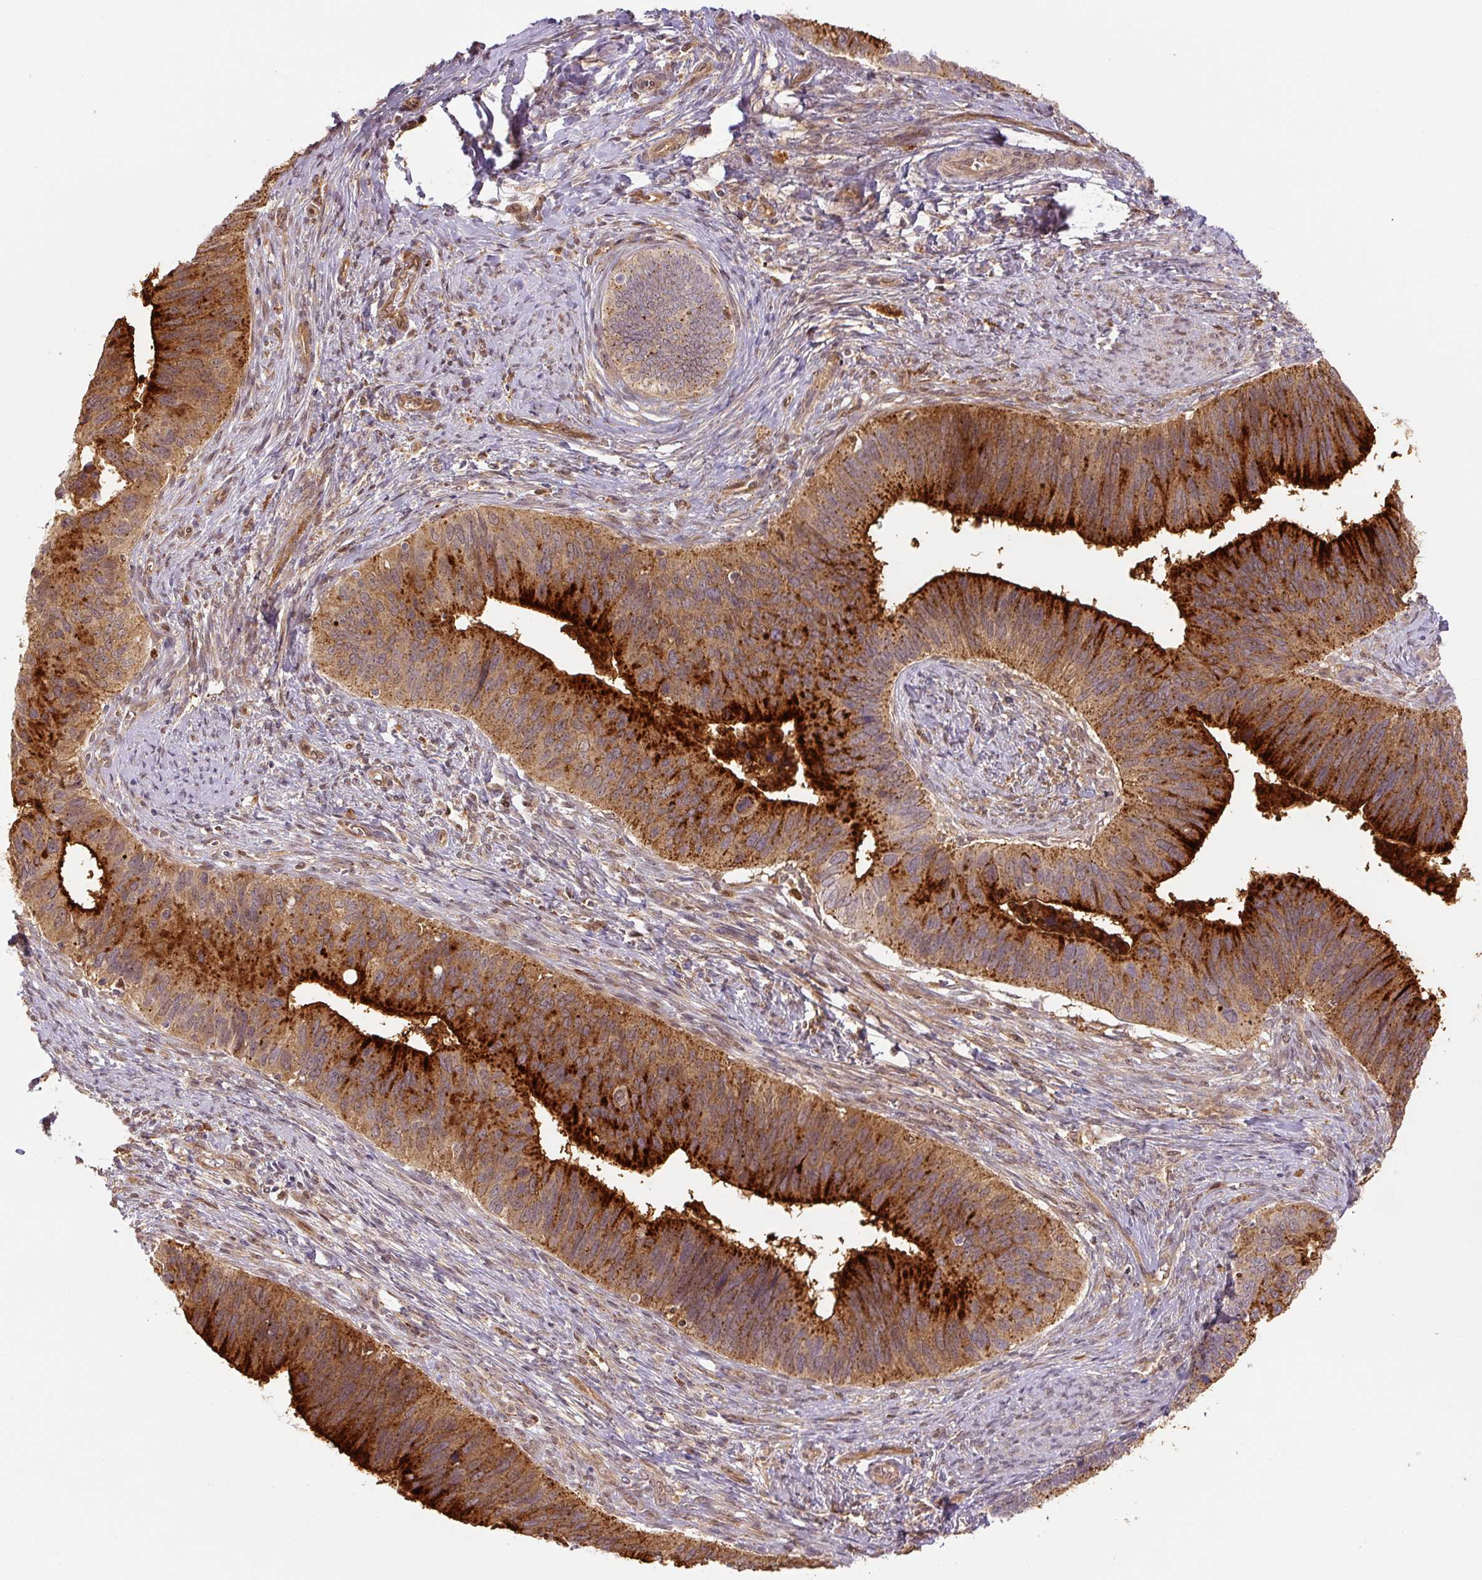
{"staining": {"intensity": "strong", "quantity": ">75%", "location": "cytoplasmic/membranous"}, "tissue": "cervical cancer", "cell_type": "Tumor cells", "image_type": "cancer", "snomed": [{"axis": "morphology", "description": "Adenocarcinoma, NOS"}, {"axis": "topography", "description": "Cervix"}], "caption": "Adenocarcinoma (cervical) stained for a protein (brown) demonstrates strong cytoplasmic/membranous positive expression in approximately >75% of tumor cells.", "gene": "ZSWIM7", "patient": {"sex": "female", "age": 42}}